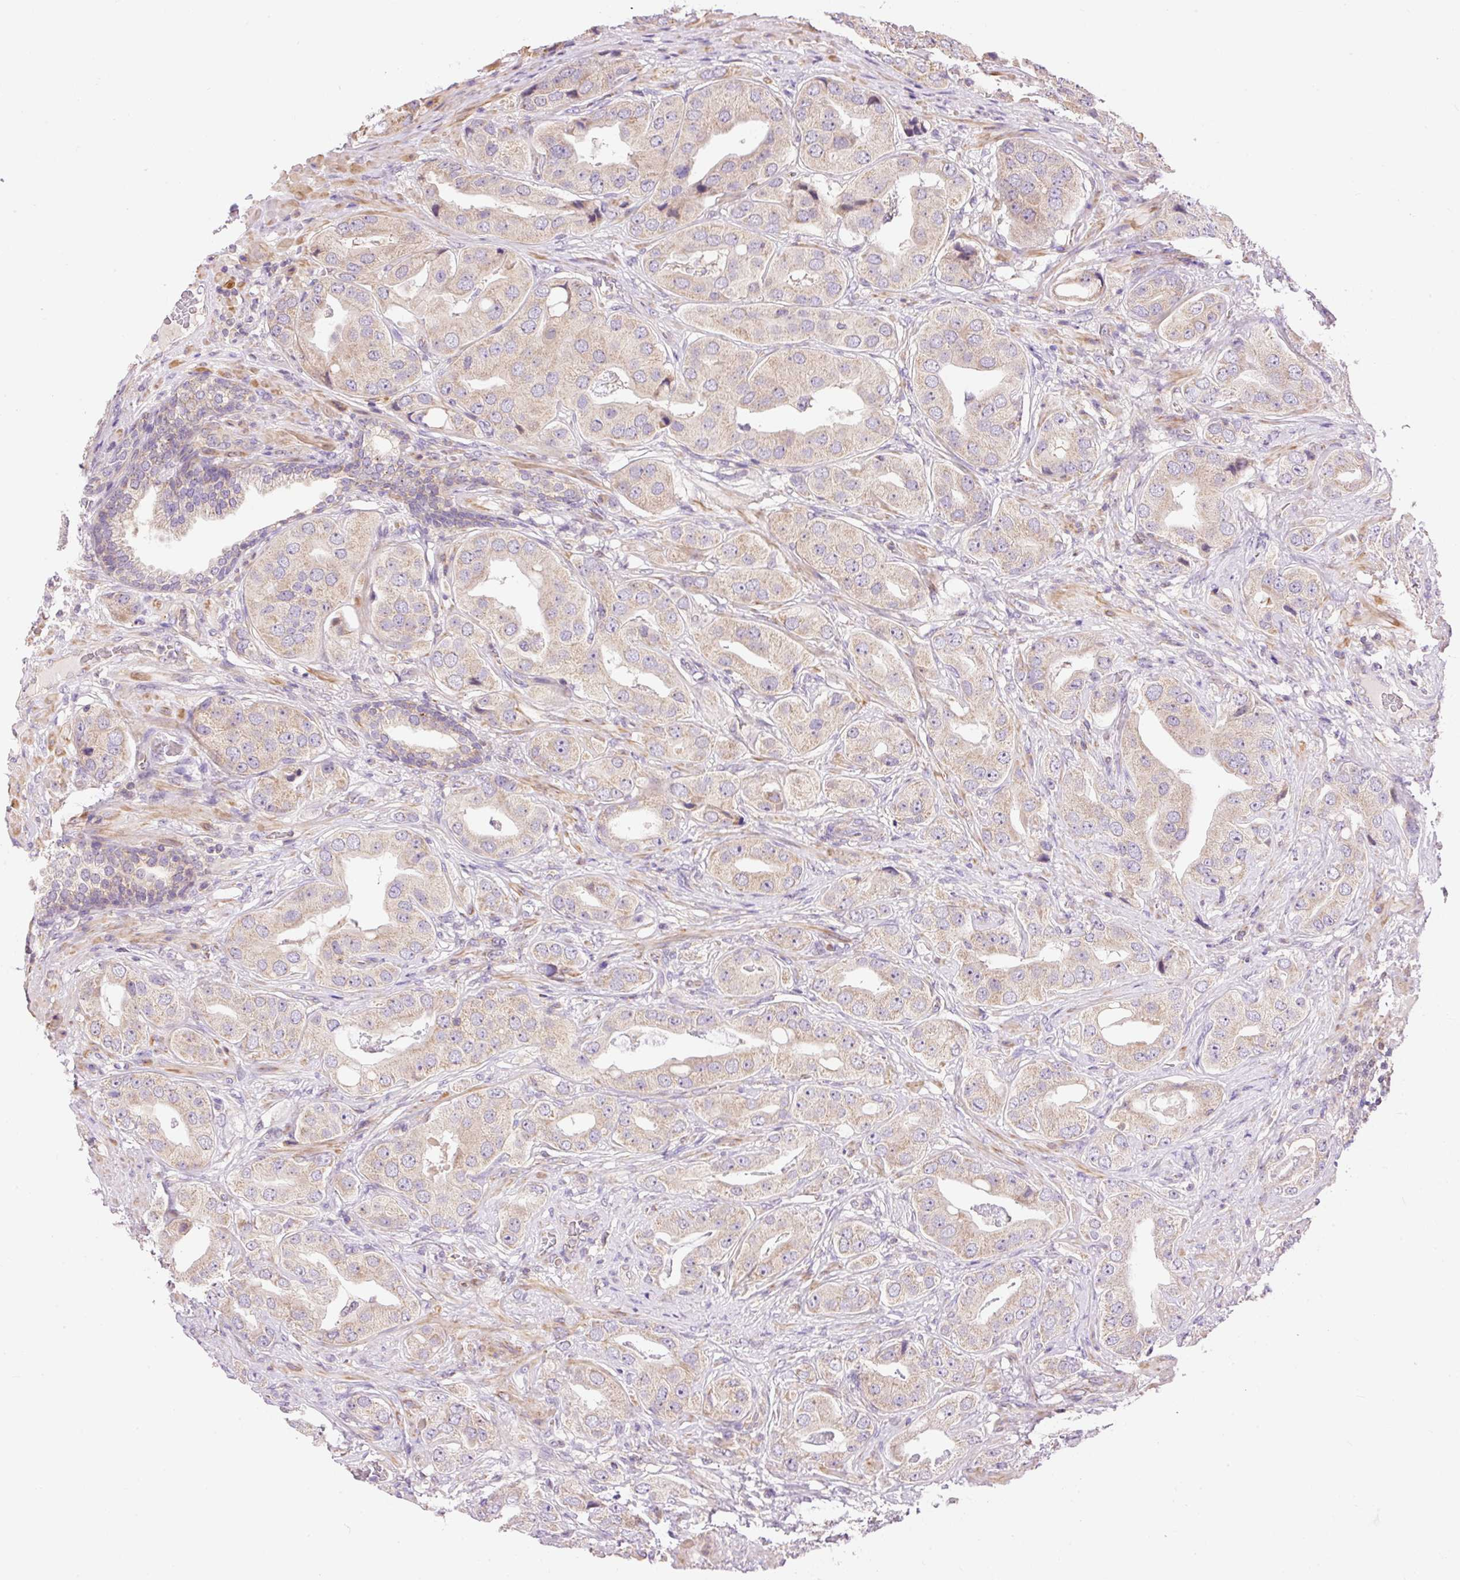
{"staining": {"intensity": "weak", "quantity": ">75%", "location": "cytoplasmic/membranous"}, "tissue": "prostate cancer", "cell_type": "Tumor cells", "image_type": "cancer", "snomed": [{"axis": "morphology", "description": "Adenocarcinoma, High grade"}, {"axis": "topography", "description": "Prostate"}], "caption": "A micrograph of prostate cancer (high-grade adenocarcinoma) stained for a protein exhibits weak cytoplasmic/membranous brown staining in tumor cells.", "gene": "IMMT", "patient": {"sex": "male", "age": 63}}